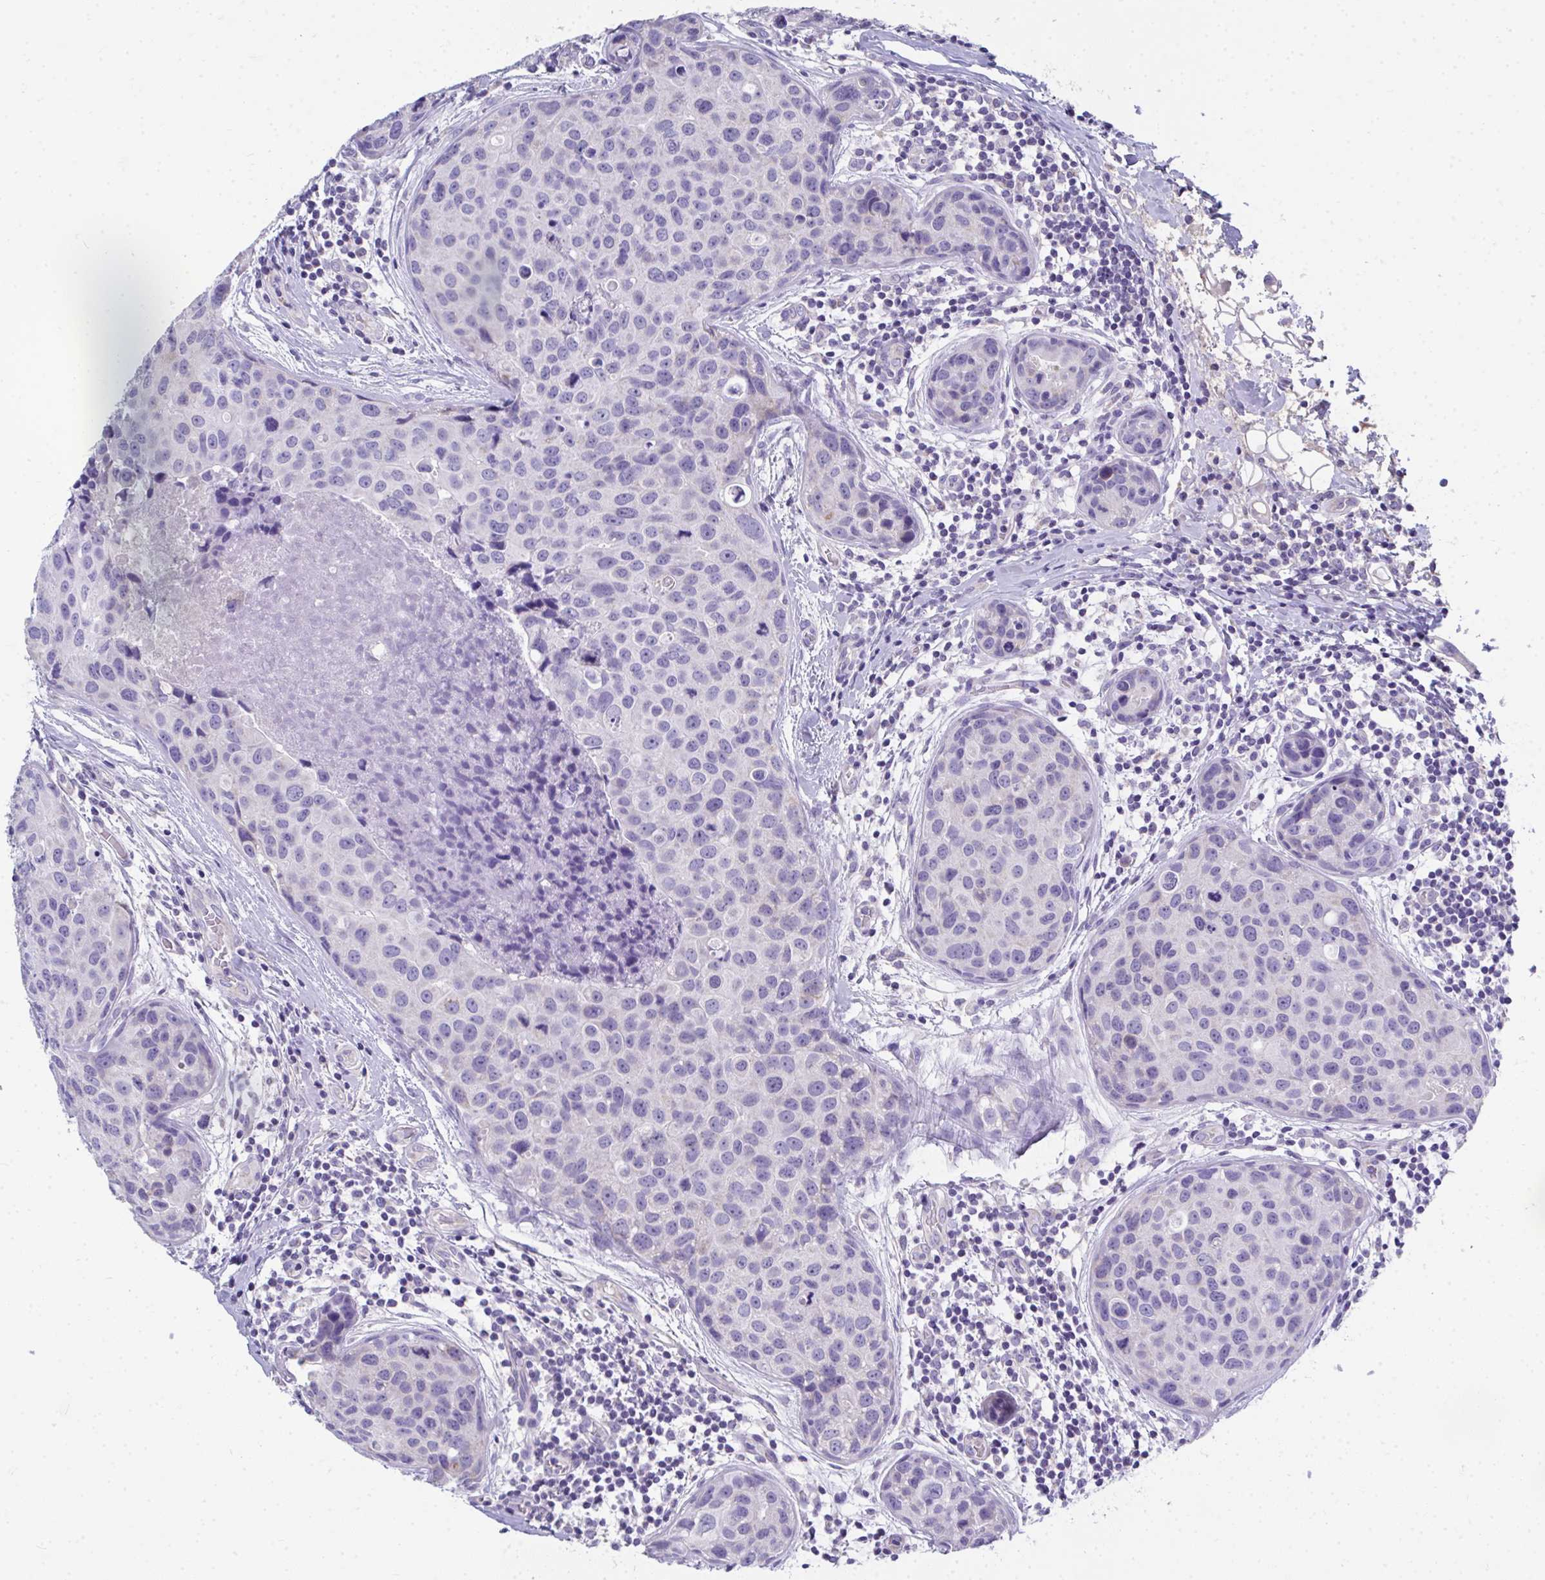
{"staining": {"intensity": "negative", "quantity": "none", "location": "none"}, "tissue": "breast cancer", "cell_type": "Tumor cells", "image_type": "cancer", "snomed": [{"axis": "morphology", "description": "Duct carcinoma"}, {"axis": "topography", "description": "Breast"}], "caption": "An immunohistochemistry photomicrograph of invasive ductal carcinoma (breast) is shown. There is no staining in tumor cells of invasive ductal carcinoma (breast).", "gene": "COA5", "patient": {"sex": "female", "age": 24}}